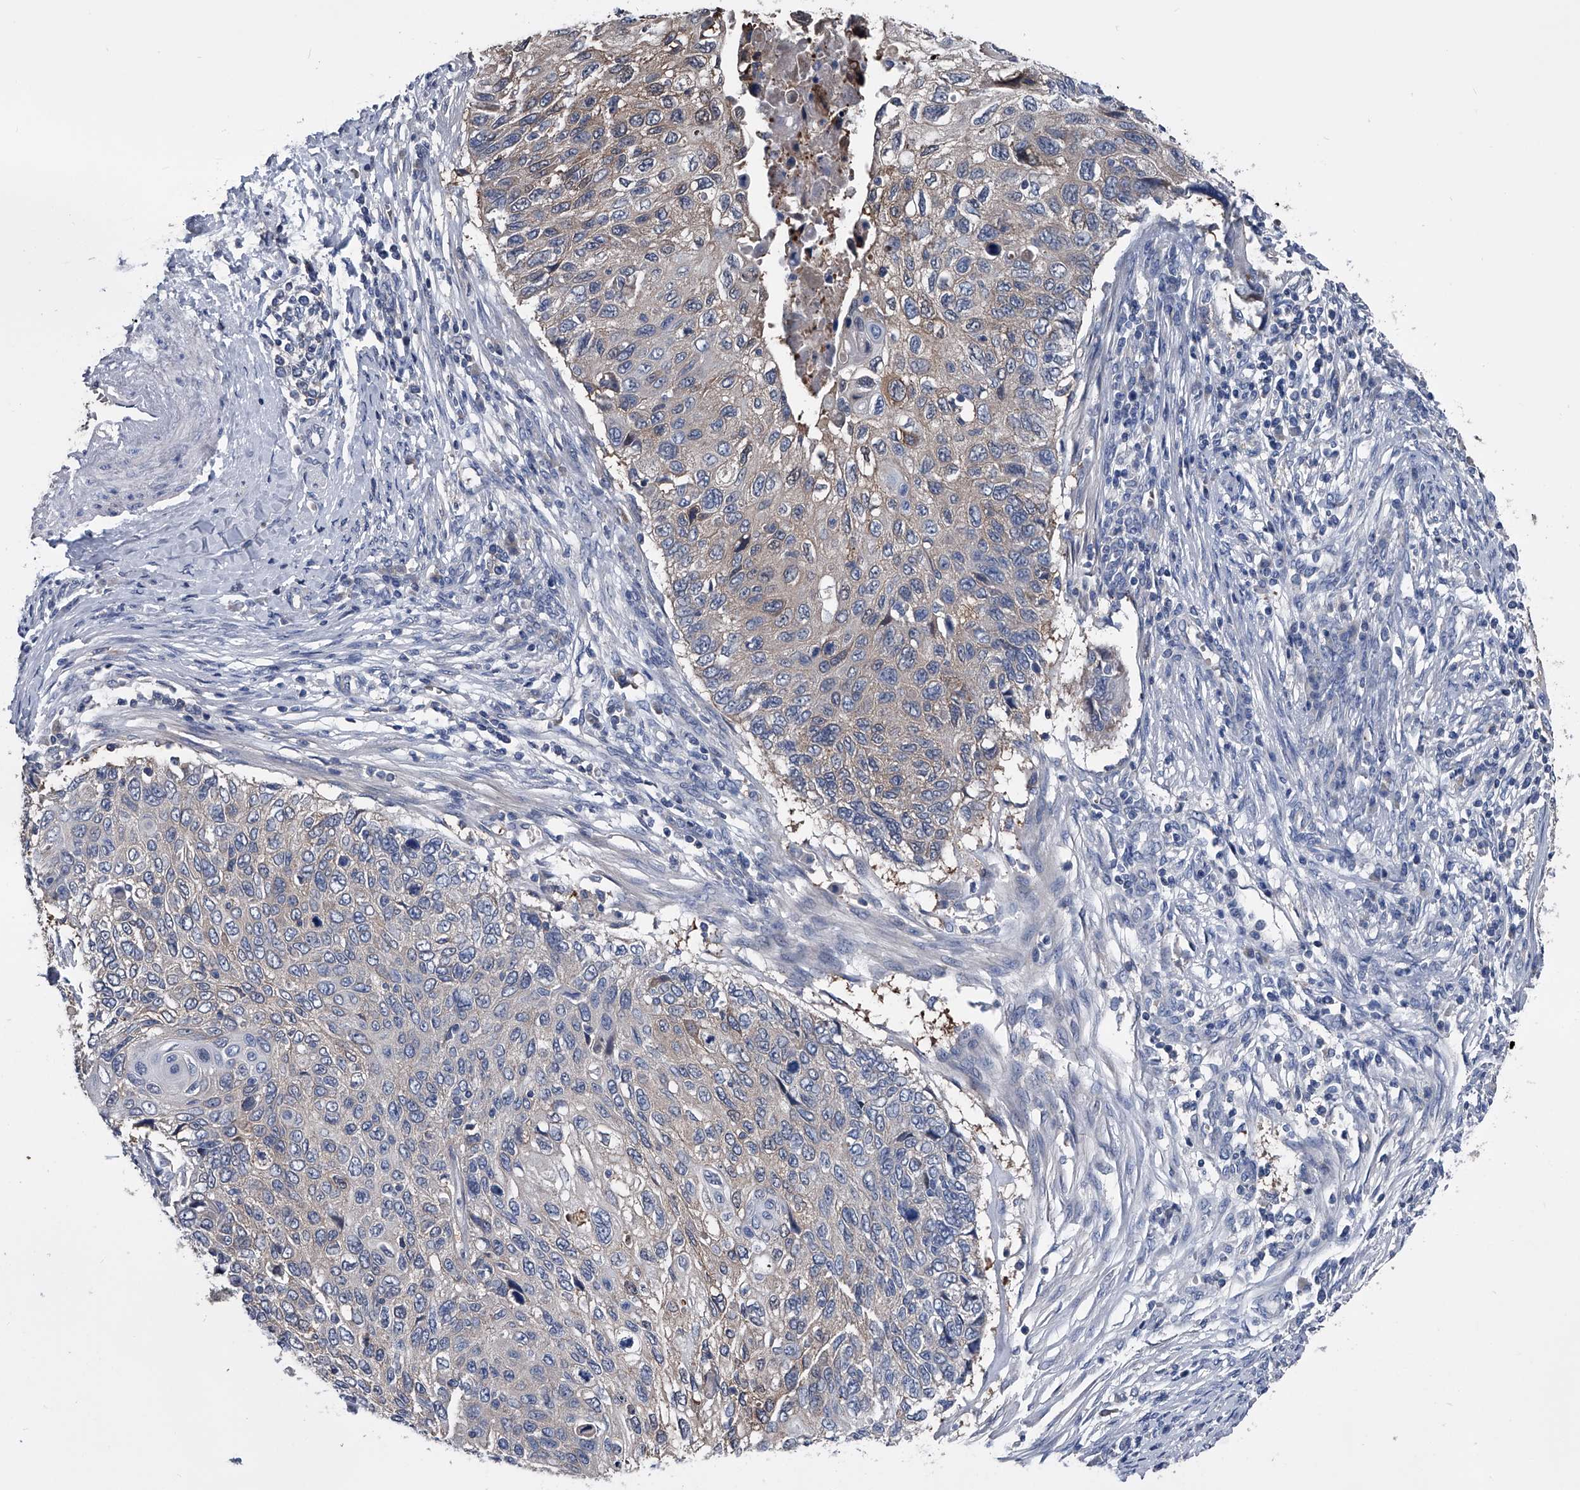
{"staining": {"intensity": "weak", "quantity": "<25%", "location": "cytoplasmic/membranous"}, "tissue": "cervical cancer", "cell_type": "Tumor cells", "image_type": "cancer", "snomed": [{"axis": "morphology", "description": "Squamous cell carcinoma, NOS"}, {"axis": "topography", "description": "Cervix"}], "caption": "Tumor cells are negative for brown protein staining in cervical squamous cell carcinoma.", "gene": "KIF13A", "patient": {"sex": "female", "age": 70}}